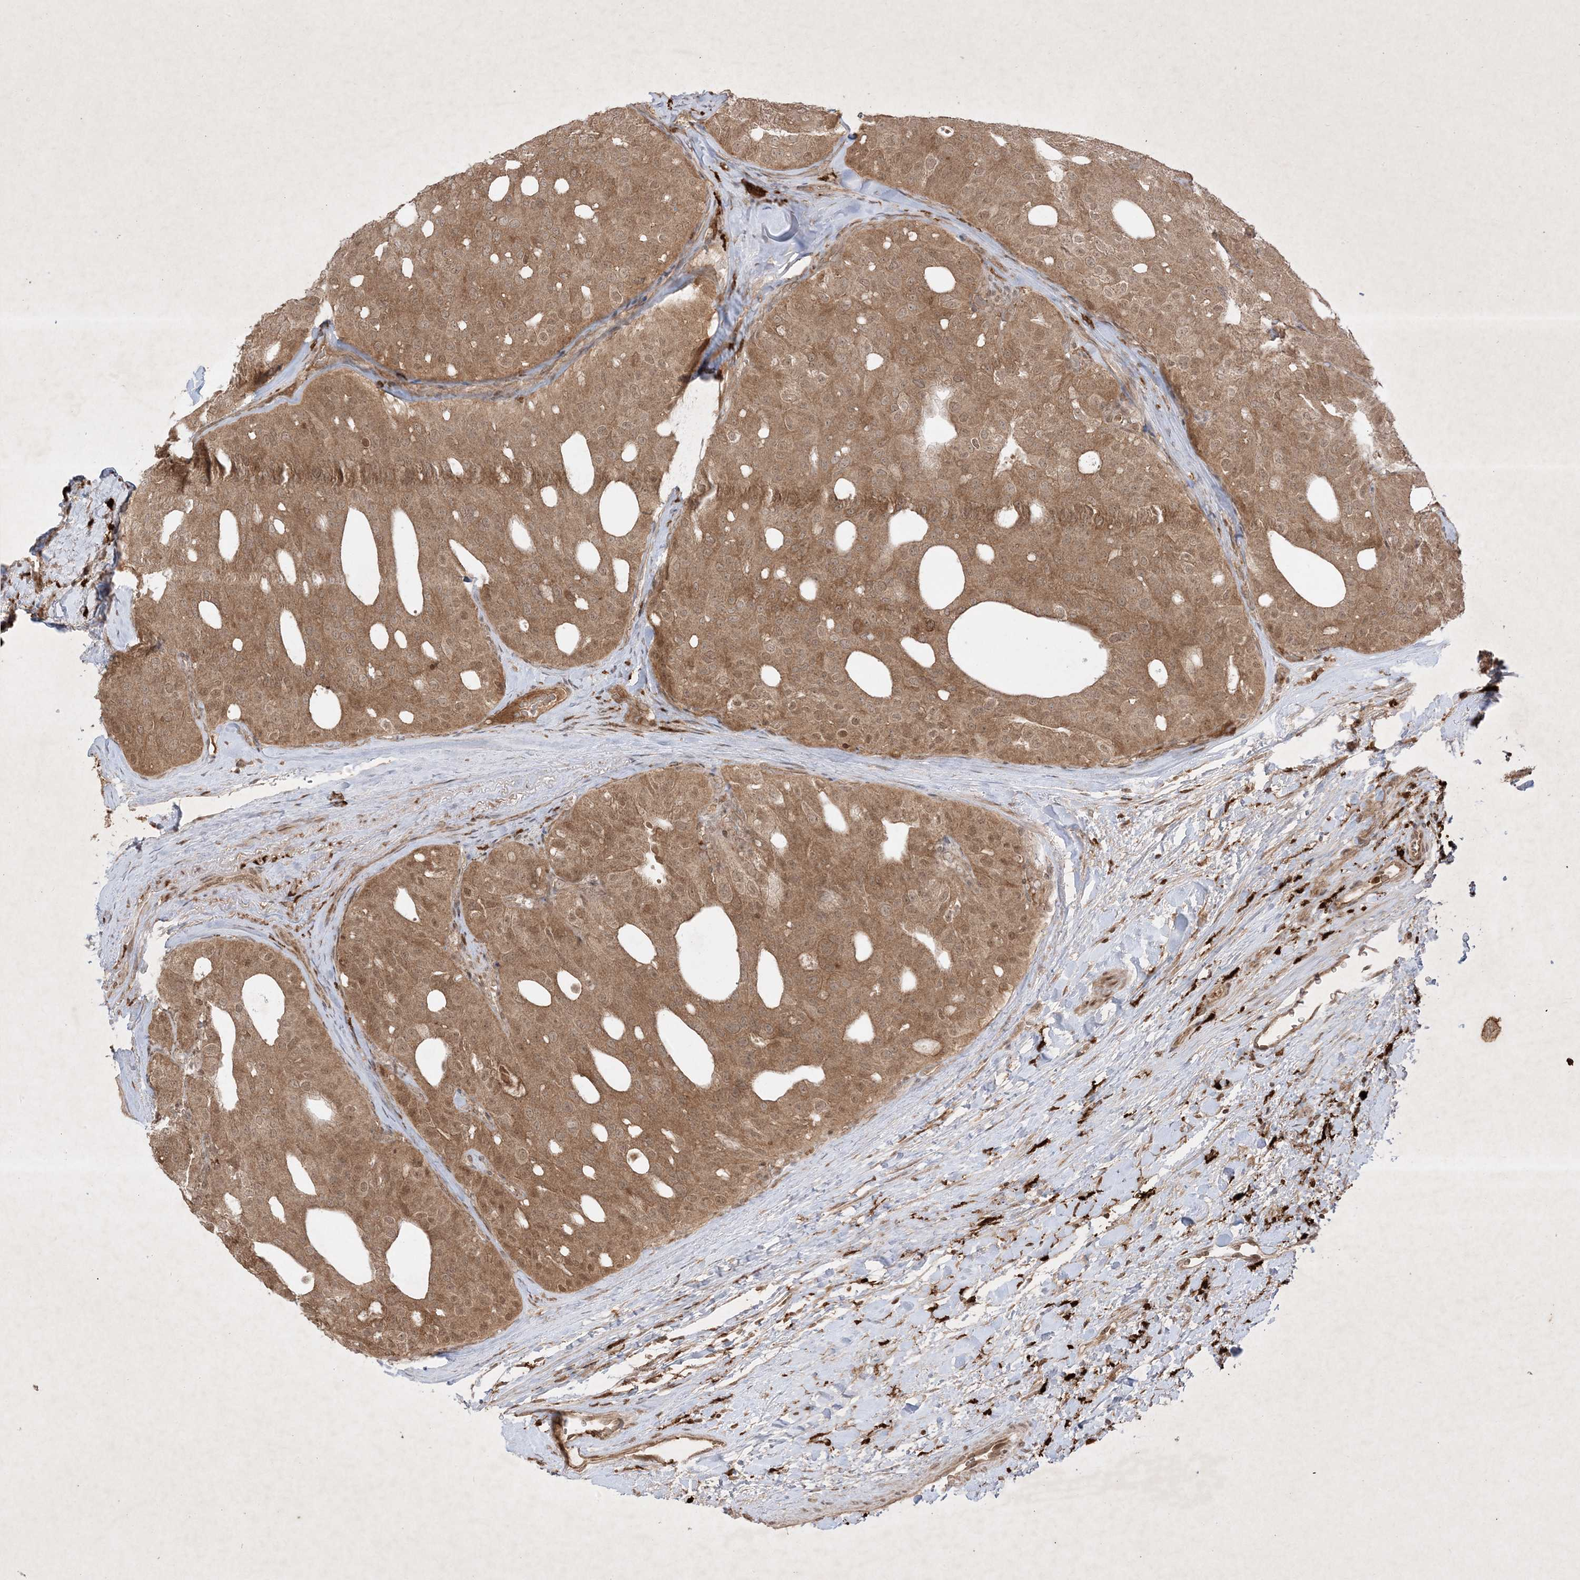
{"staining": {"intensity": "moderate", "quantity": ">75%", "location": "cytoplasmic/membranous,nuclear"}, "tissue": "thyroid cancer", "cell_type": "Tumor cells", "image_type": "cancer", "snomed": [{"axis": "morphology", "description": "Follicular adenoma carcinoma, NOS"}, {"axis": "topography", "description": "Thyroid gland"}], "caption": "This is a histology image of IHC staining of follicular adenoma carcinoma (thyroid), which shows moderate staining in the cytoplasmic/membranous and nuclear of tumor cells.", "gene": "PTK6", "patient": {"sex": "male", "age": 75}}